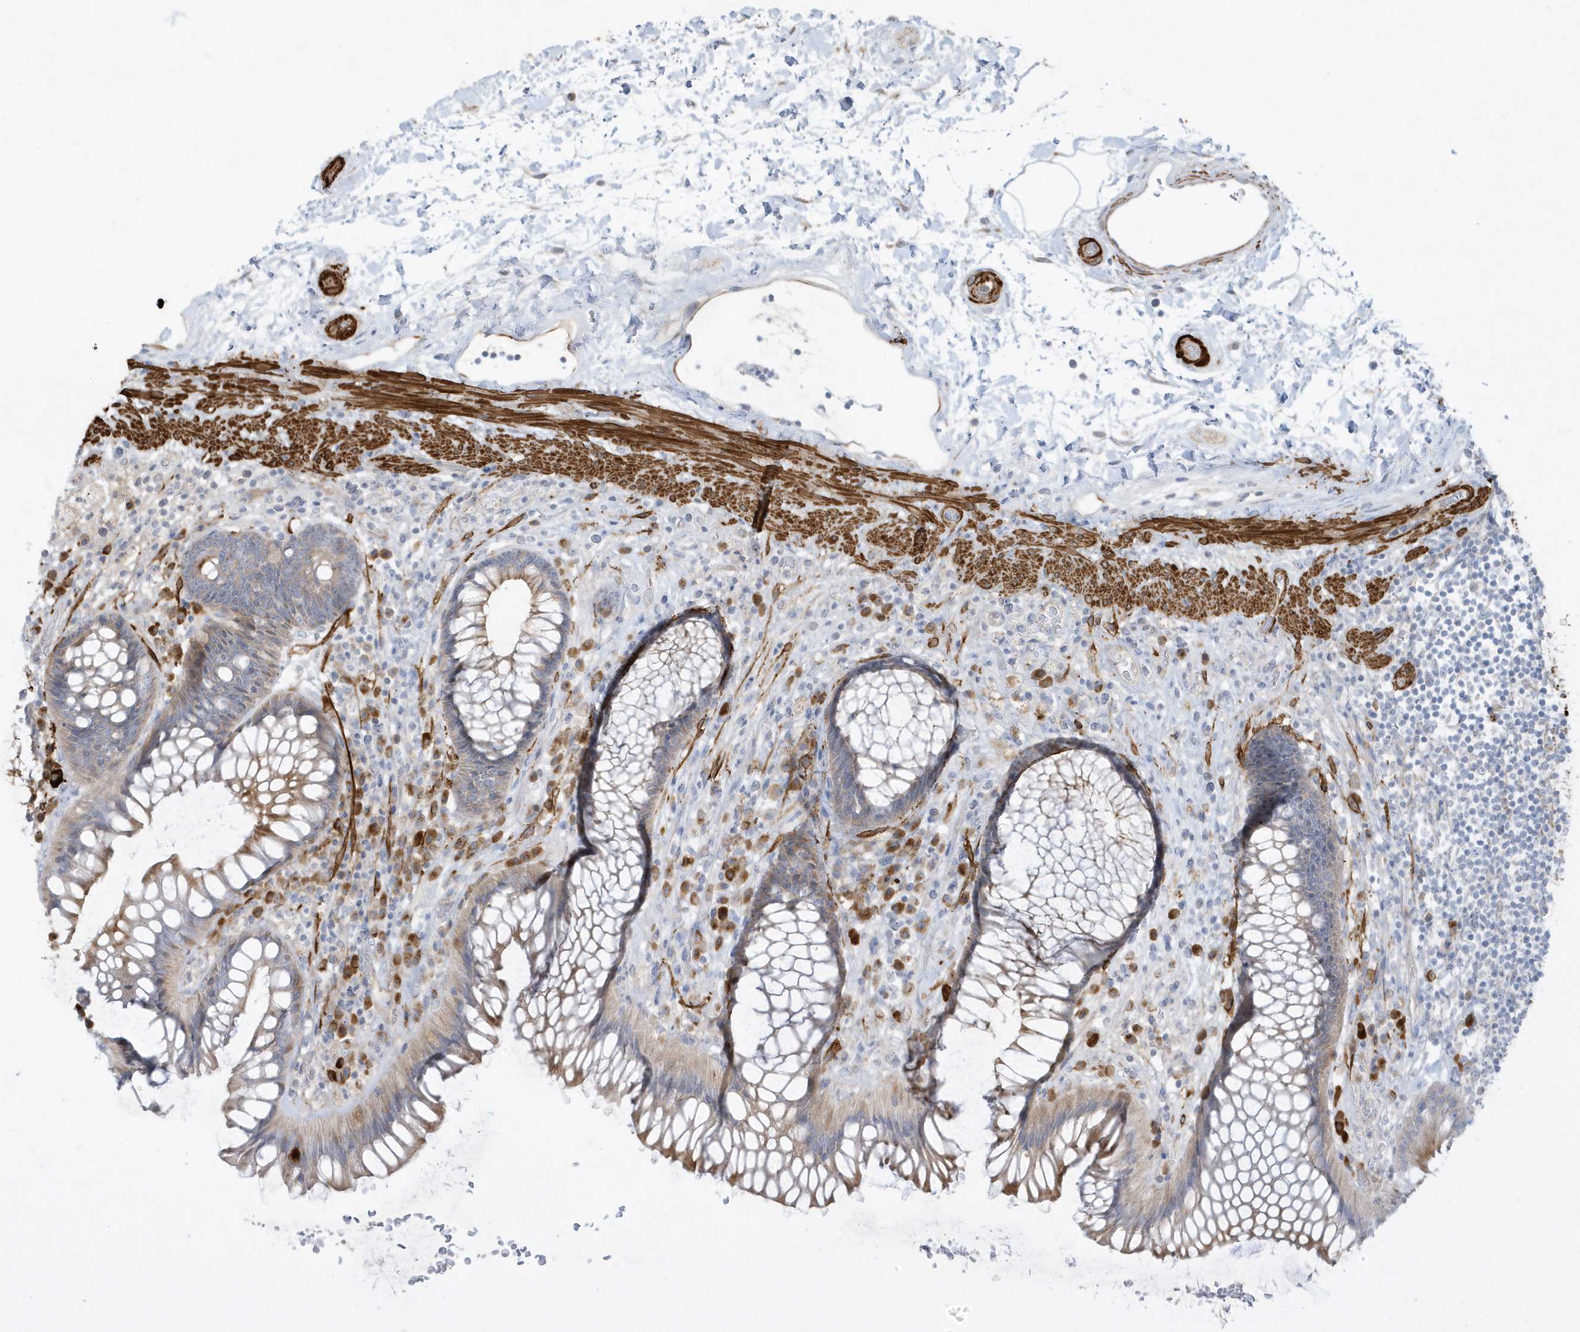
{"staining": {"intensity": "moderate", "quantity": "<25%", "location": "cytoplasmic/membranous"}, "tissue": "rectum", "cell_type": "Glandular cells", "image_type": "normal", "snomed": [{"axis": "morphology", "description": "Normal tissue, NOS"}, {"axis": "topography", "description": "Rectum"}], "caption": "The immunohistochemical stain shows moderate cytoplasmic/membranous expression in glandular cells of benign rectum.", "gene": "THADA", "patient": {"sex": "male", "age": 51}}